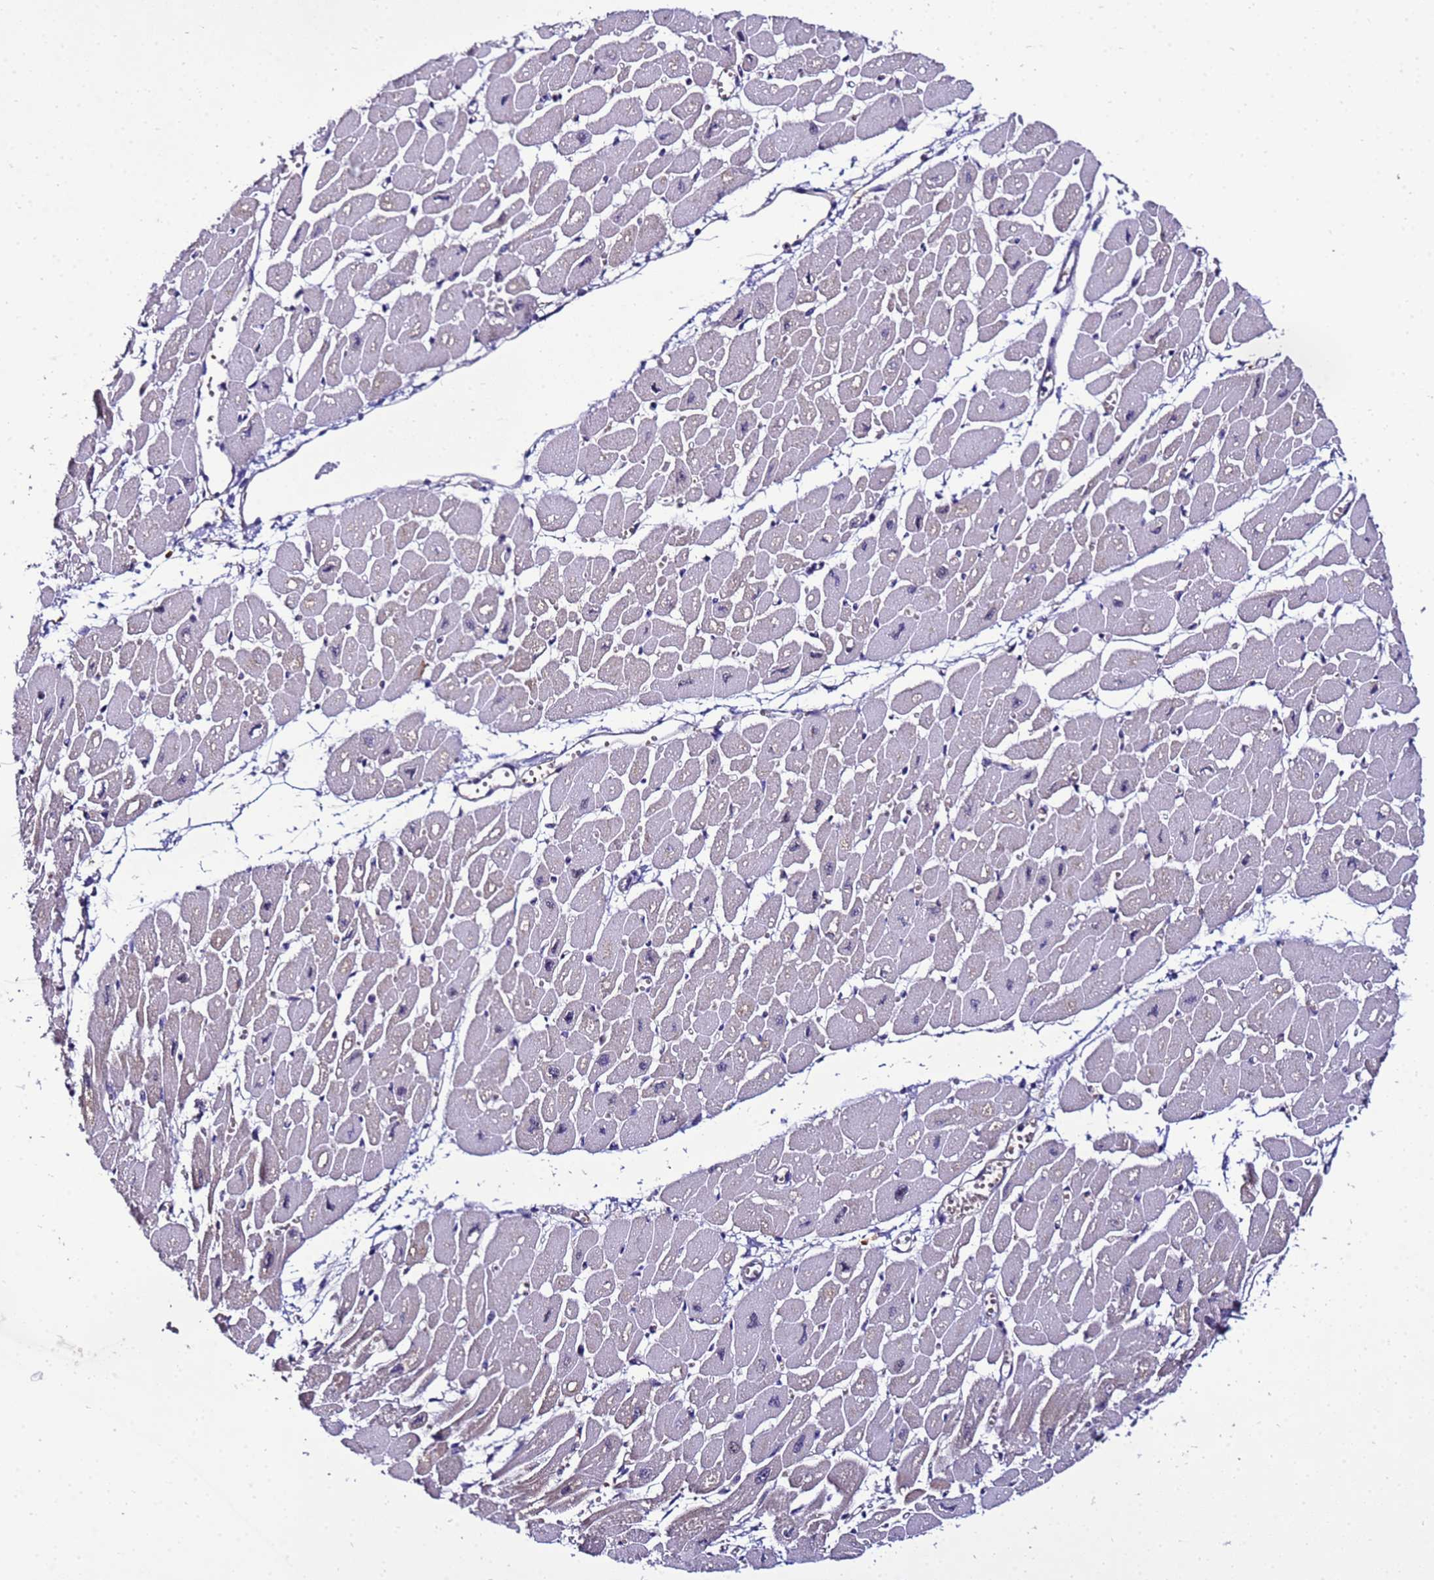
{"staining": {"intensity": "moderate", "quantity": "25%-75%", "location": "nuclear"}, "tissue": "heart muscle", "cell_type": "Cardiomyocytes", "image_type": "normal", "snomed": [{"axis": "morphology", "description": "Normal tissue, NOS"}, {"axis": "topography", "description": "Heart"}], "caption": "Immunohistochemistry (IHC) of benign heart muscle demonstrates medium levels of moderate nuclear positivity in about 25%-75% of cardiomyocytes. (DAB = brown stain, brightfield microscopy at high magnification).", "gene": "C19orf47", "patient": {"sex": "female", "age": 54}}